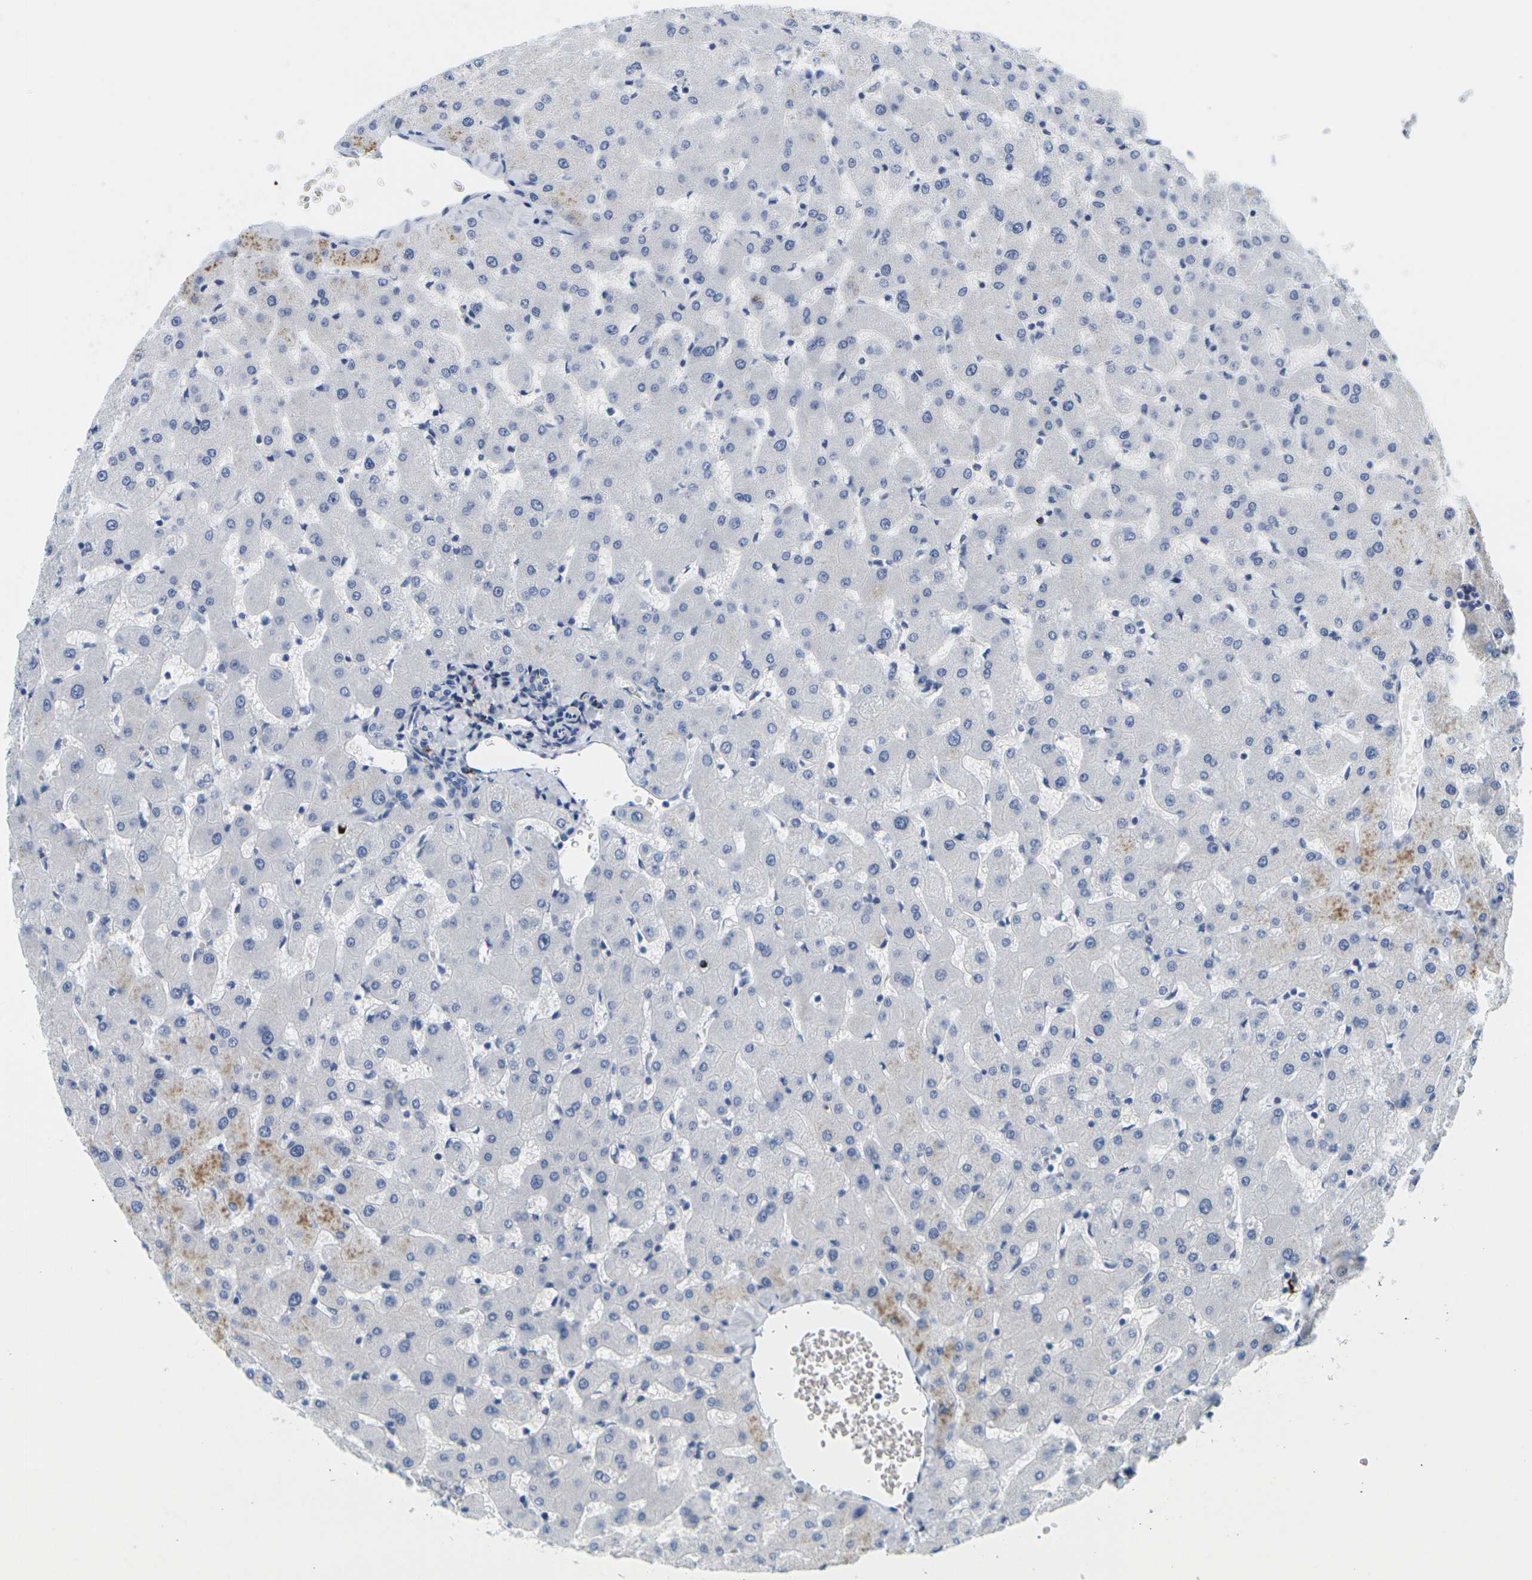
{"staining": {"intensity": "negative", "quantity": "none", "location": "none"}, "tissue": "liver", "cell_type": "Cholangiocytes", "image_type": "normal", "snomed": [{"axis": "morphology", "description": "Normal tissue, NOS"}, {"axis": "topography", "description": "Liver"}], "caption": "The micrograph demonstrates no significant staining in cholangiocytes of liver.", "gene": "HLA", "patient": {"sex": "female", "age": 63}}